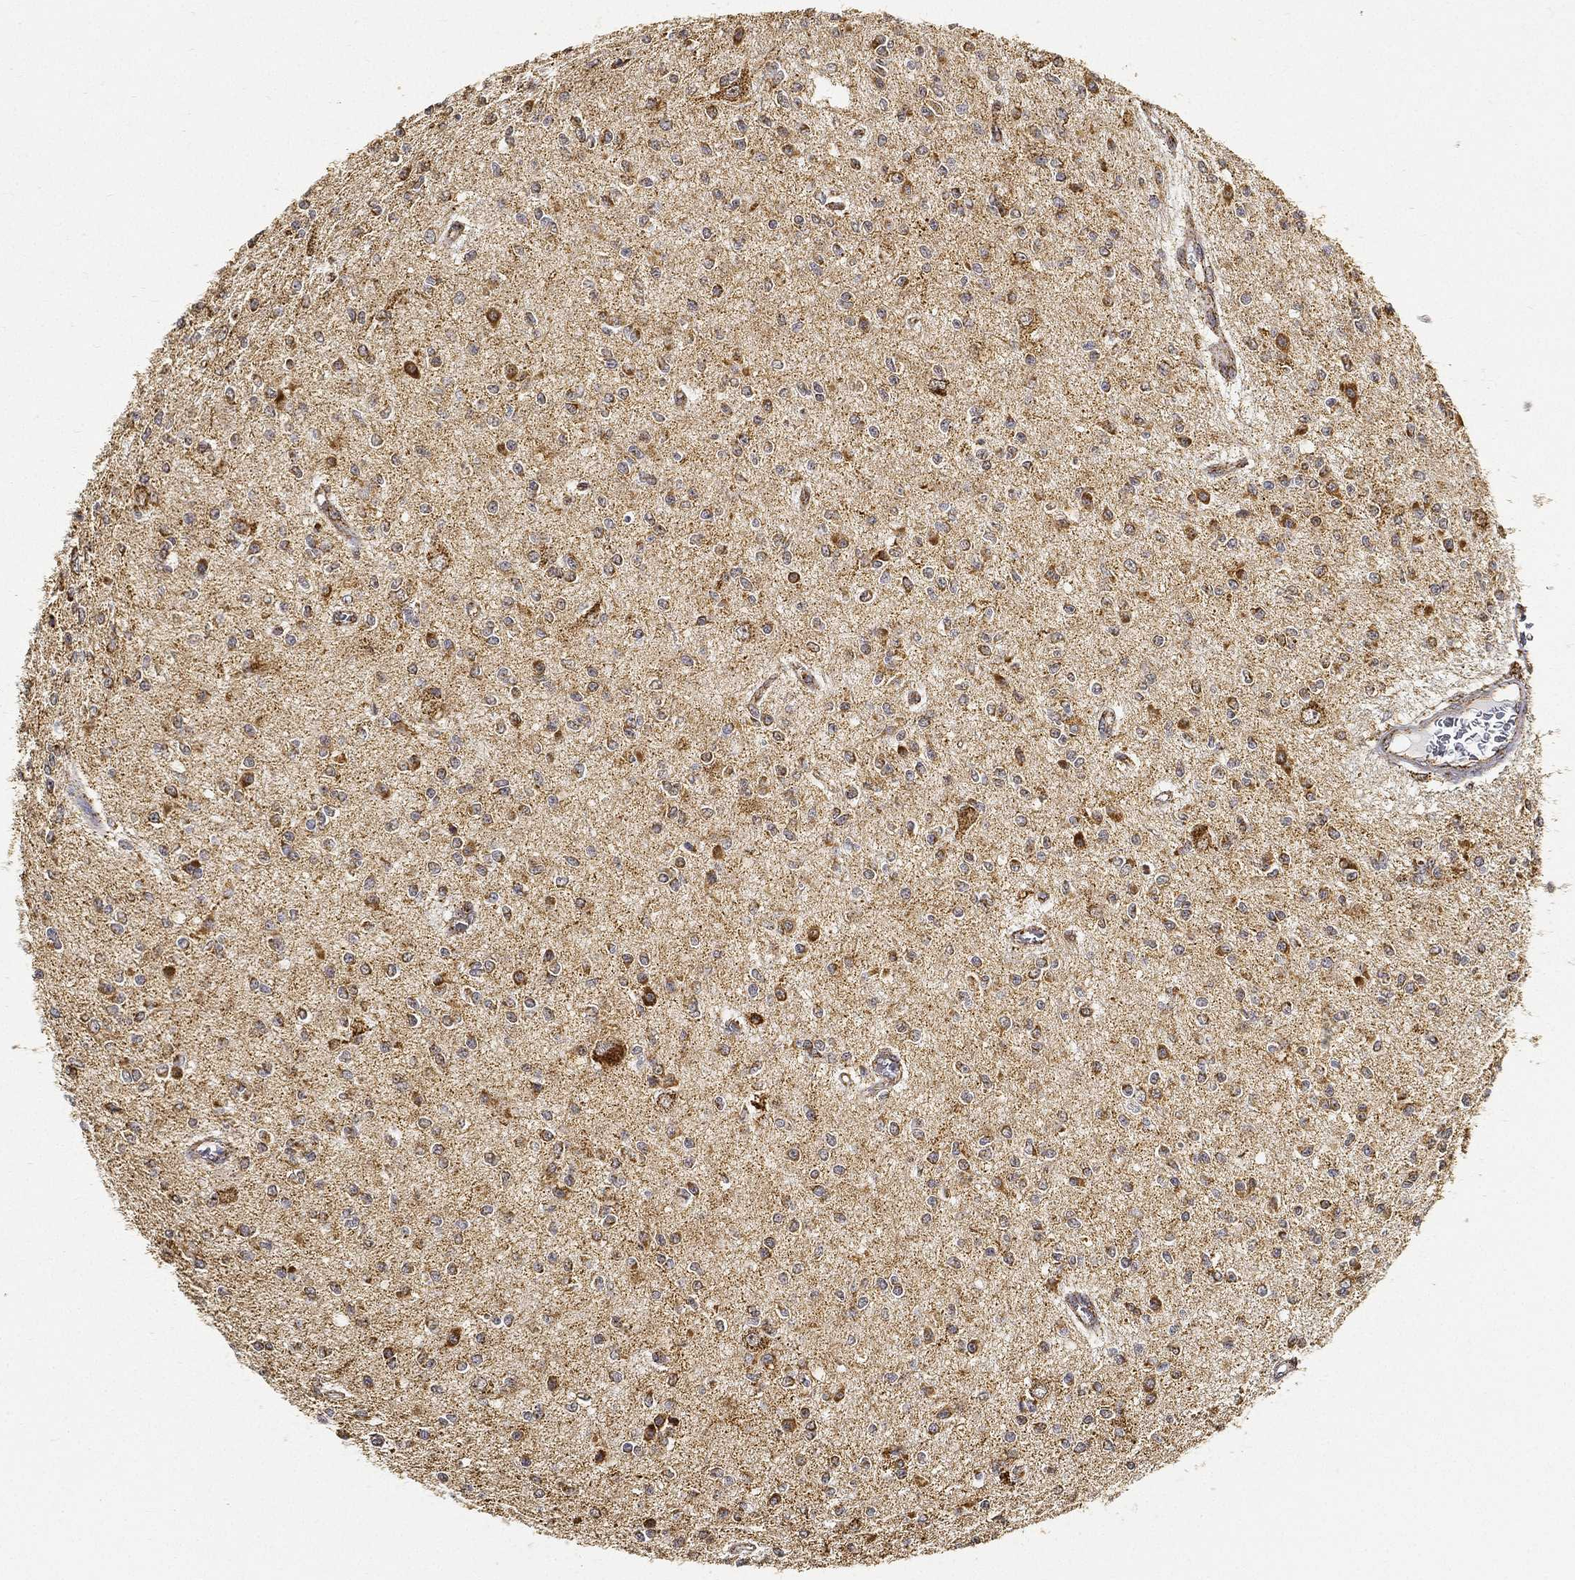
{"staining": {"intensity": "strong", "quantity": ">75%", "location": "cytoplasmic/membranous"}, "tissue": "glioma", "cell_type": "Tumor cells", "image_type": "cancer", "snomed": [{"axis": "morphology", "description": "Glioma, malignant, Low grade"}, {"axis": "topography", "description": "Brain"}], "caption": "Glioma stained with DAB (3,3'-diaminobenzidine) IHC demonstrates high levels of strong cytoplasmic/membranous staining in about >75% of tumor cells. (IHC, brightfield microscopy, high magnification).", "gene": "NDUFAB1", "patient": {"sex": "male", "age": 67}}